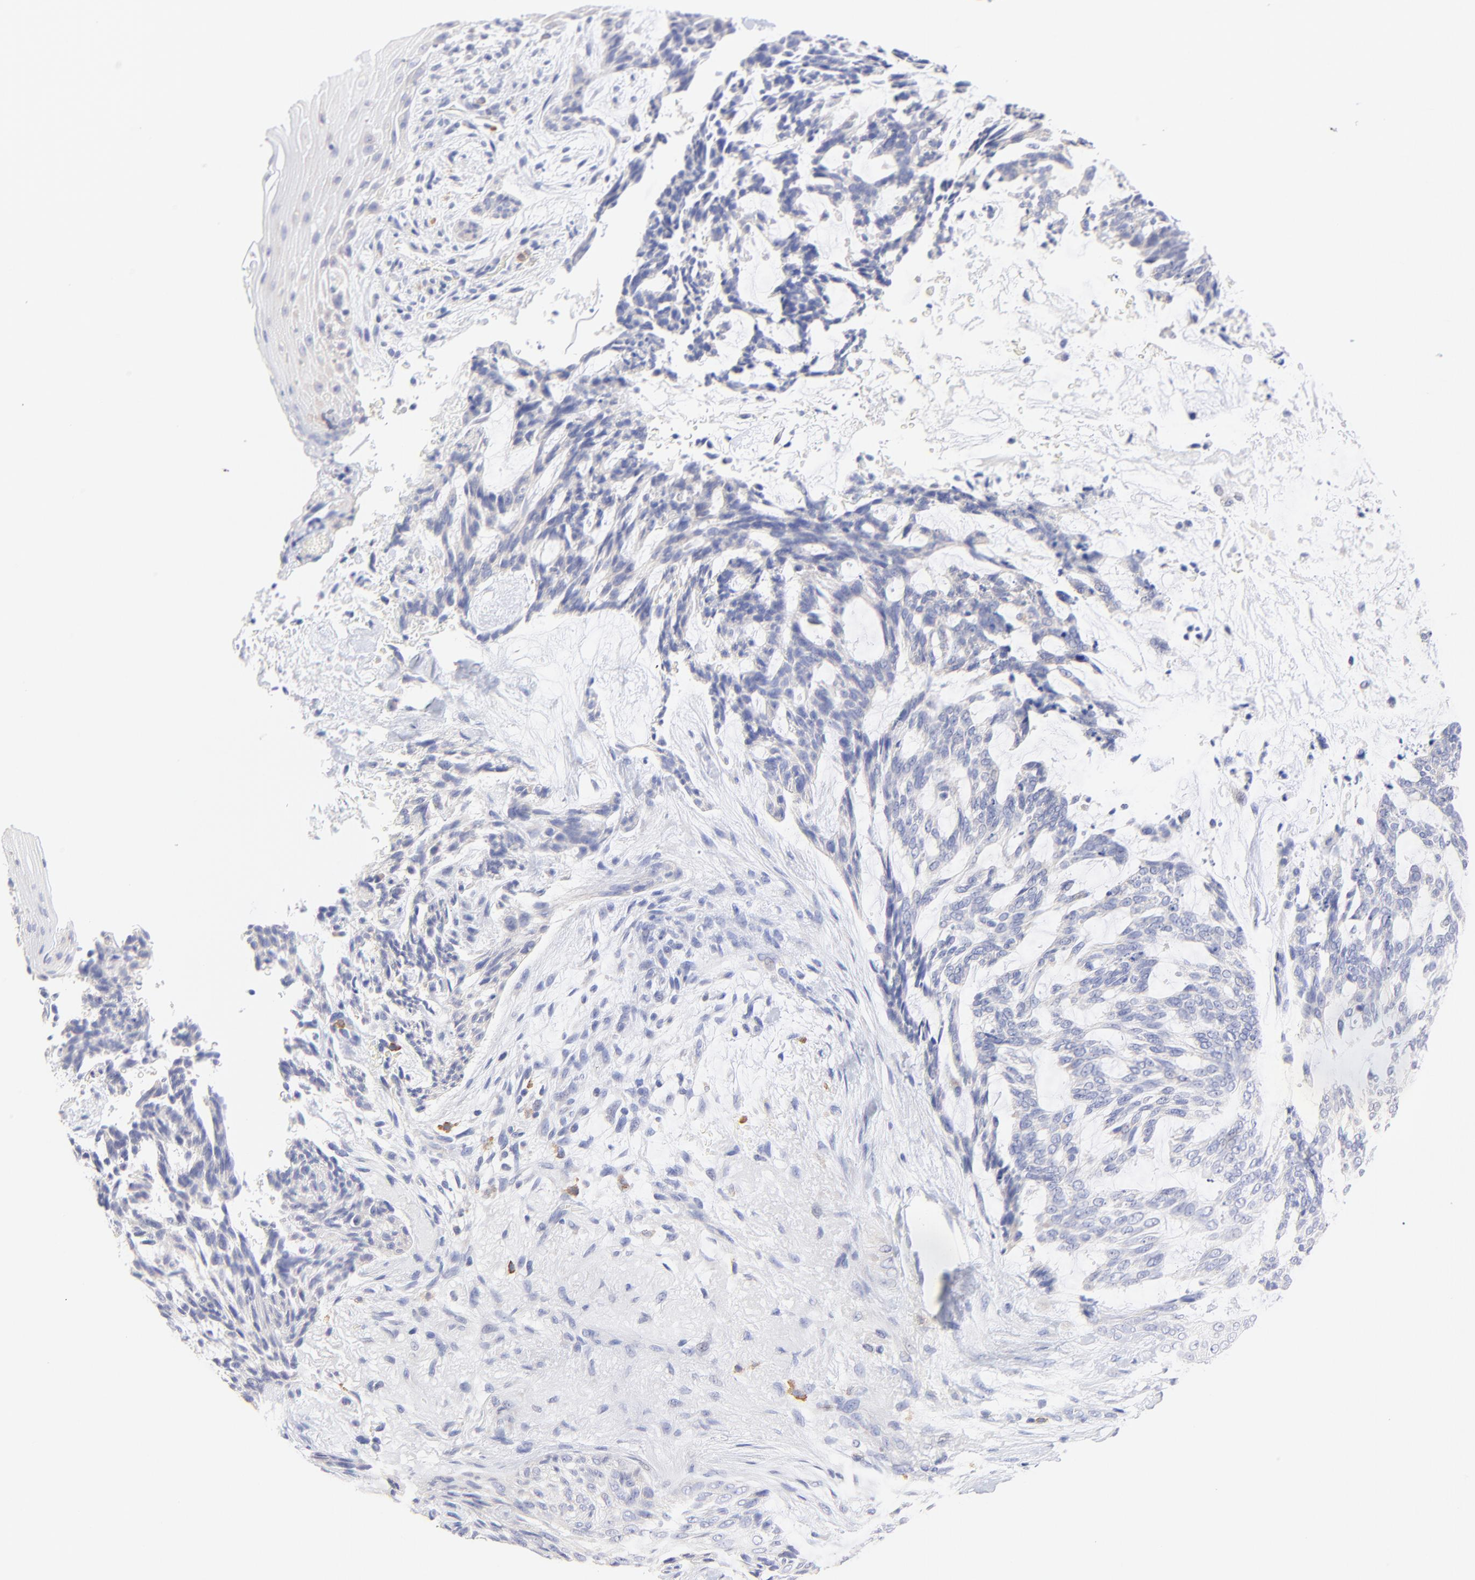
{"staining": {"intensity": "negative", "quantity": "none", "location": "none"}, "tissue": "skin cancer", "cell_type": "Tumor cells", "image_type": "cancer", "snomed": [{"axis": "morphology", "description": "Normal tissue, NOS"}, {"axis": "morphology", "description": "Basal cell carcinoma"}, {"axis": "topography", "description": "Skin"}], "caption": "Tumor cells show no significant protein staining in basal cell carcinoma (skin).", "gene": "EBP", "patient": {"sex": "female", "age": 71}}